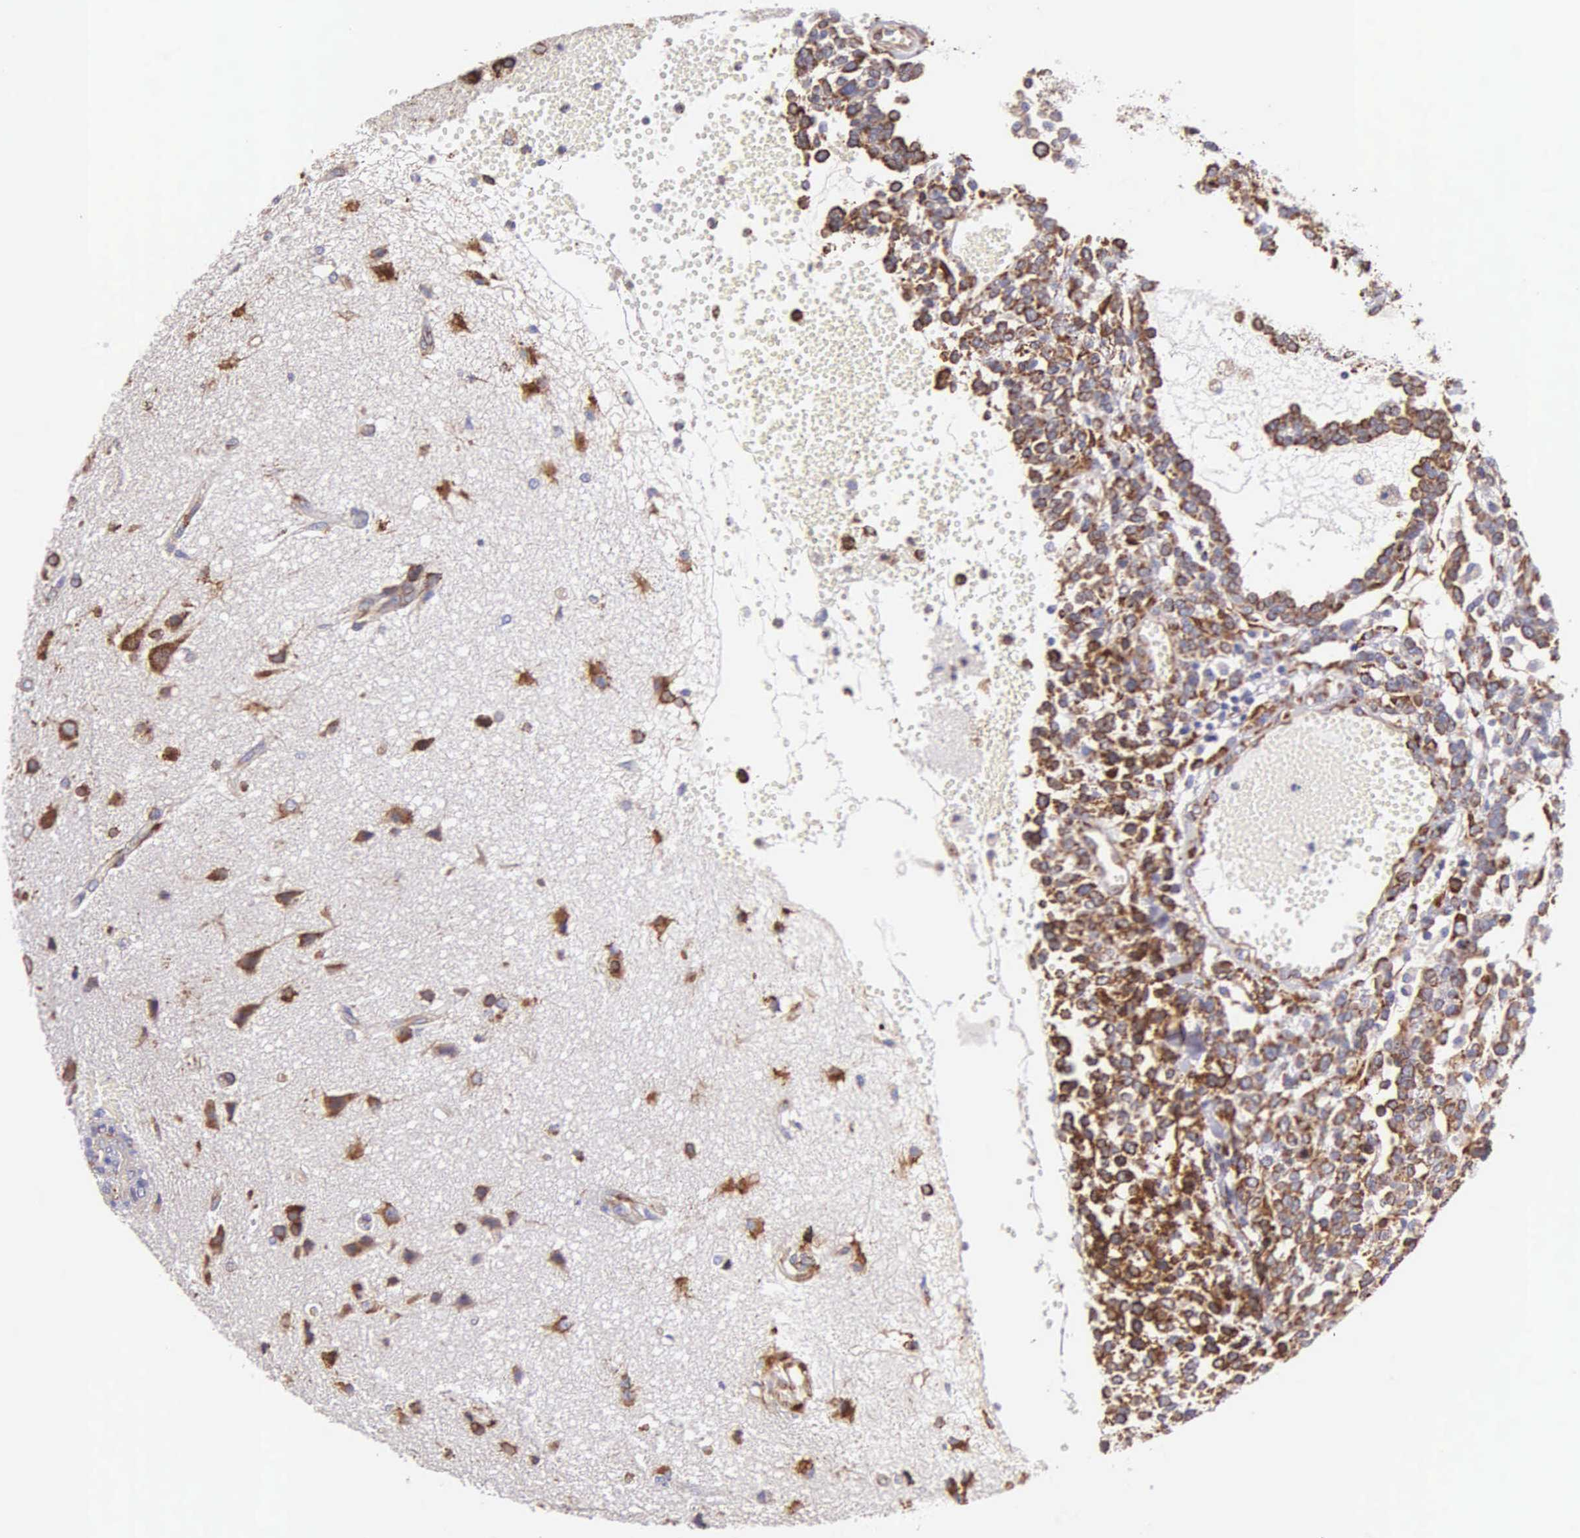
{"staining": {"intensity": "moderate", "quantity": "25%-75%", "location": "cytoplasmic/membranous"}, "tissue": "glioma", "cell_type": "Tumor cells", "image_type": "cancer", "snomed": [{"axis": "morphology", "description": "Glioma, malignant, High grade"}, {"axis": "topography", "description": "Brain"}], "caption": "Glioma tissue displays moderate cytoplasmic/membranous staining in approximately 25%-75% of tumor cells Using DAB (3,3'-diaminobenzidine) (brown) and hematoxylin (blue) stains, captured at high magnification using brightfield microscopy.", "gene": "CKAP4", "patient": {"sex": "male", "age": 66}}